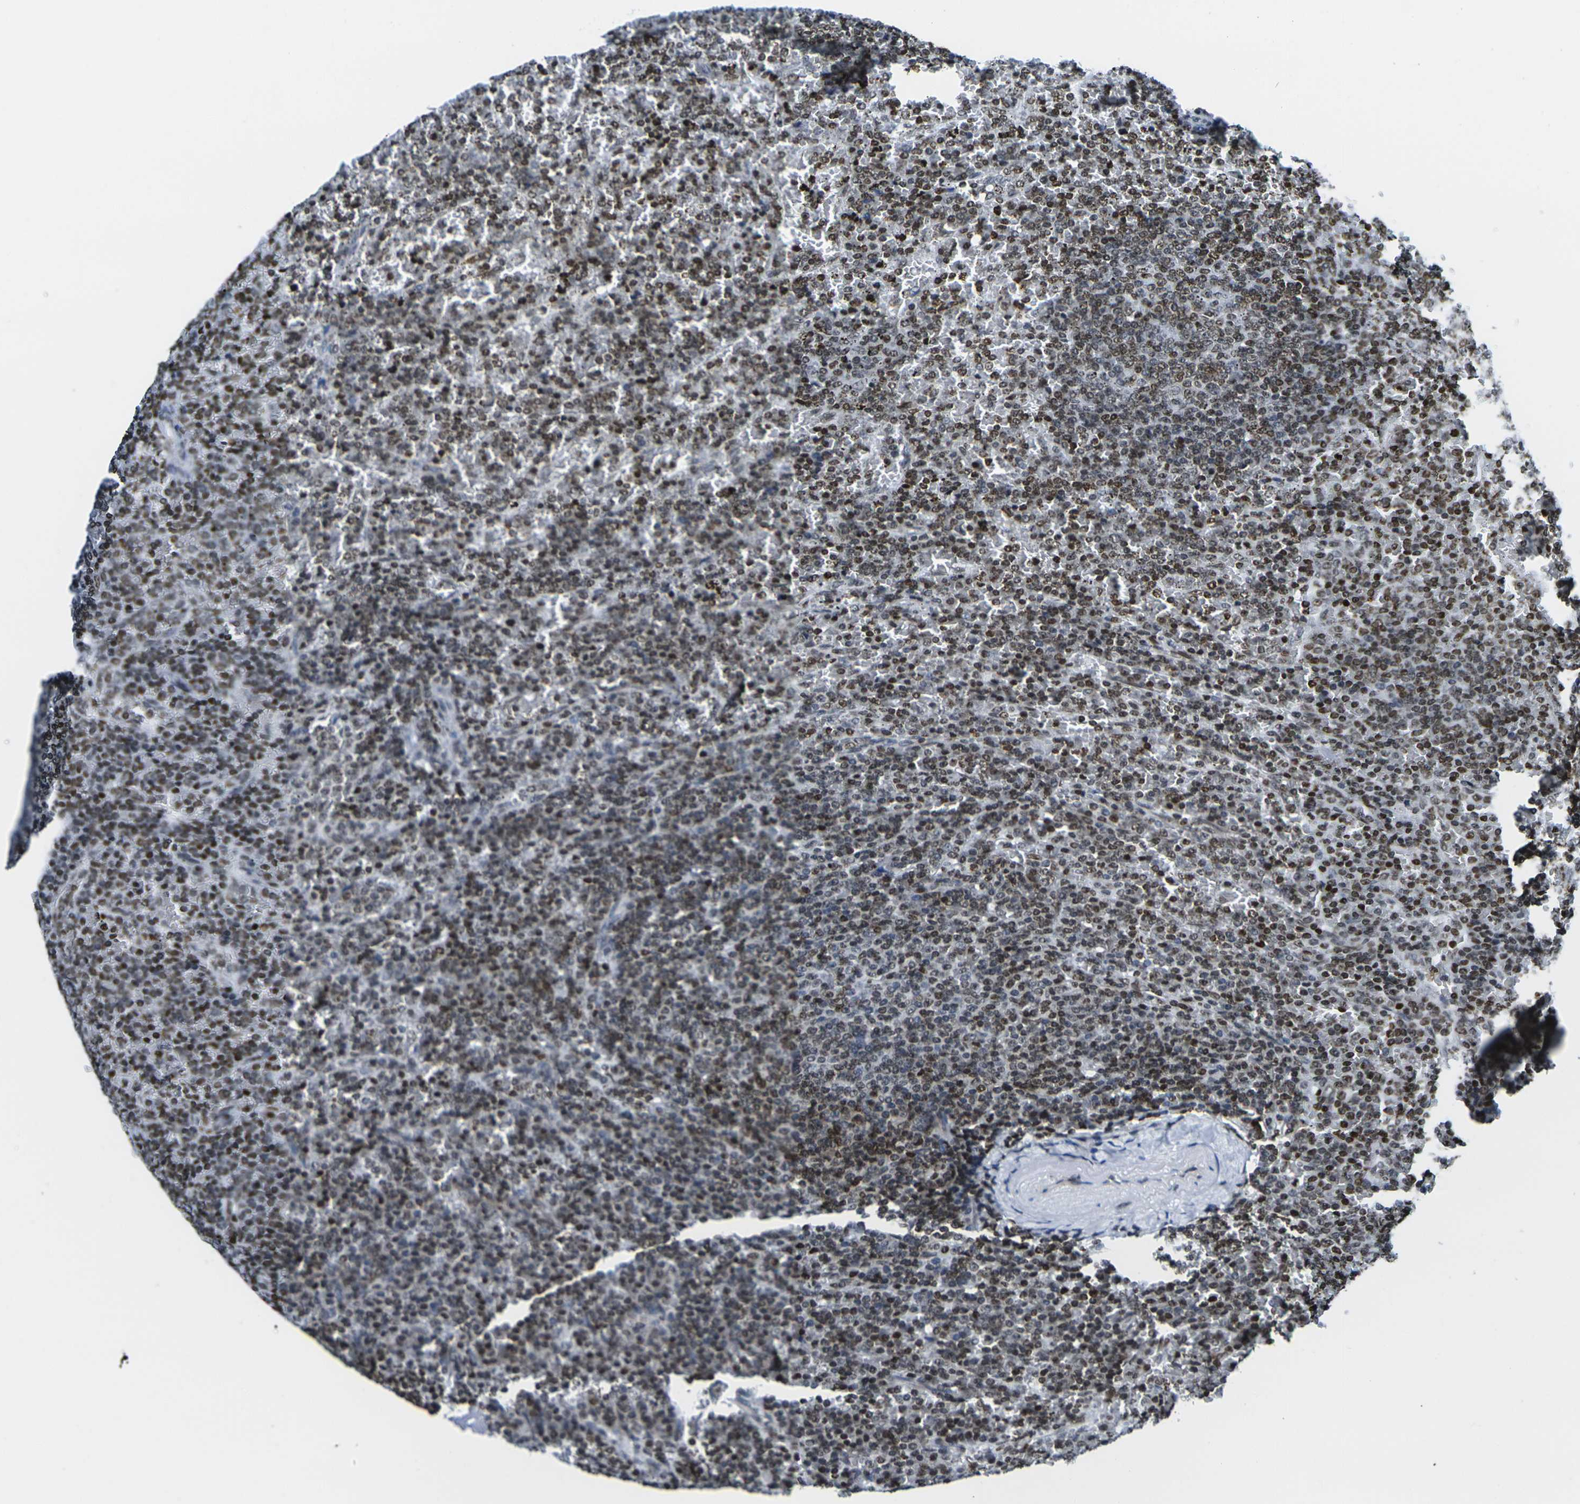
{"staining": {"intensity": "moderate", "quantity": ">75%", "location": "nuclear"}, "tissue": "lymphoma", "cell_type": "Tumor cells", "image_type": "cancer", "snomed": [{"axis": "morphology", "description": "Malignant lymphoma, non-Hodgkin's type, Low grade"}, {"axis": "topography", "description": "Spleen"}], "caption": "Lymphoma was stained to show a protein in brown. There is medium levels of moderate nuclear expression in about >75% of tumor cells.", "gene": "H2AX", "patient": {"sex": "female", "age": 77}}